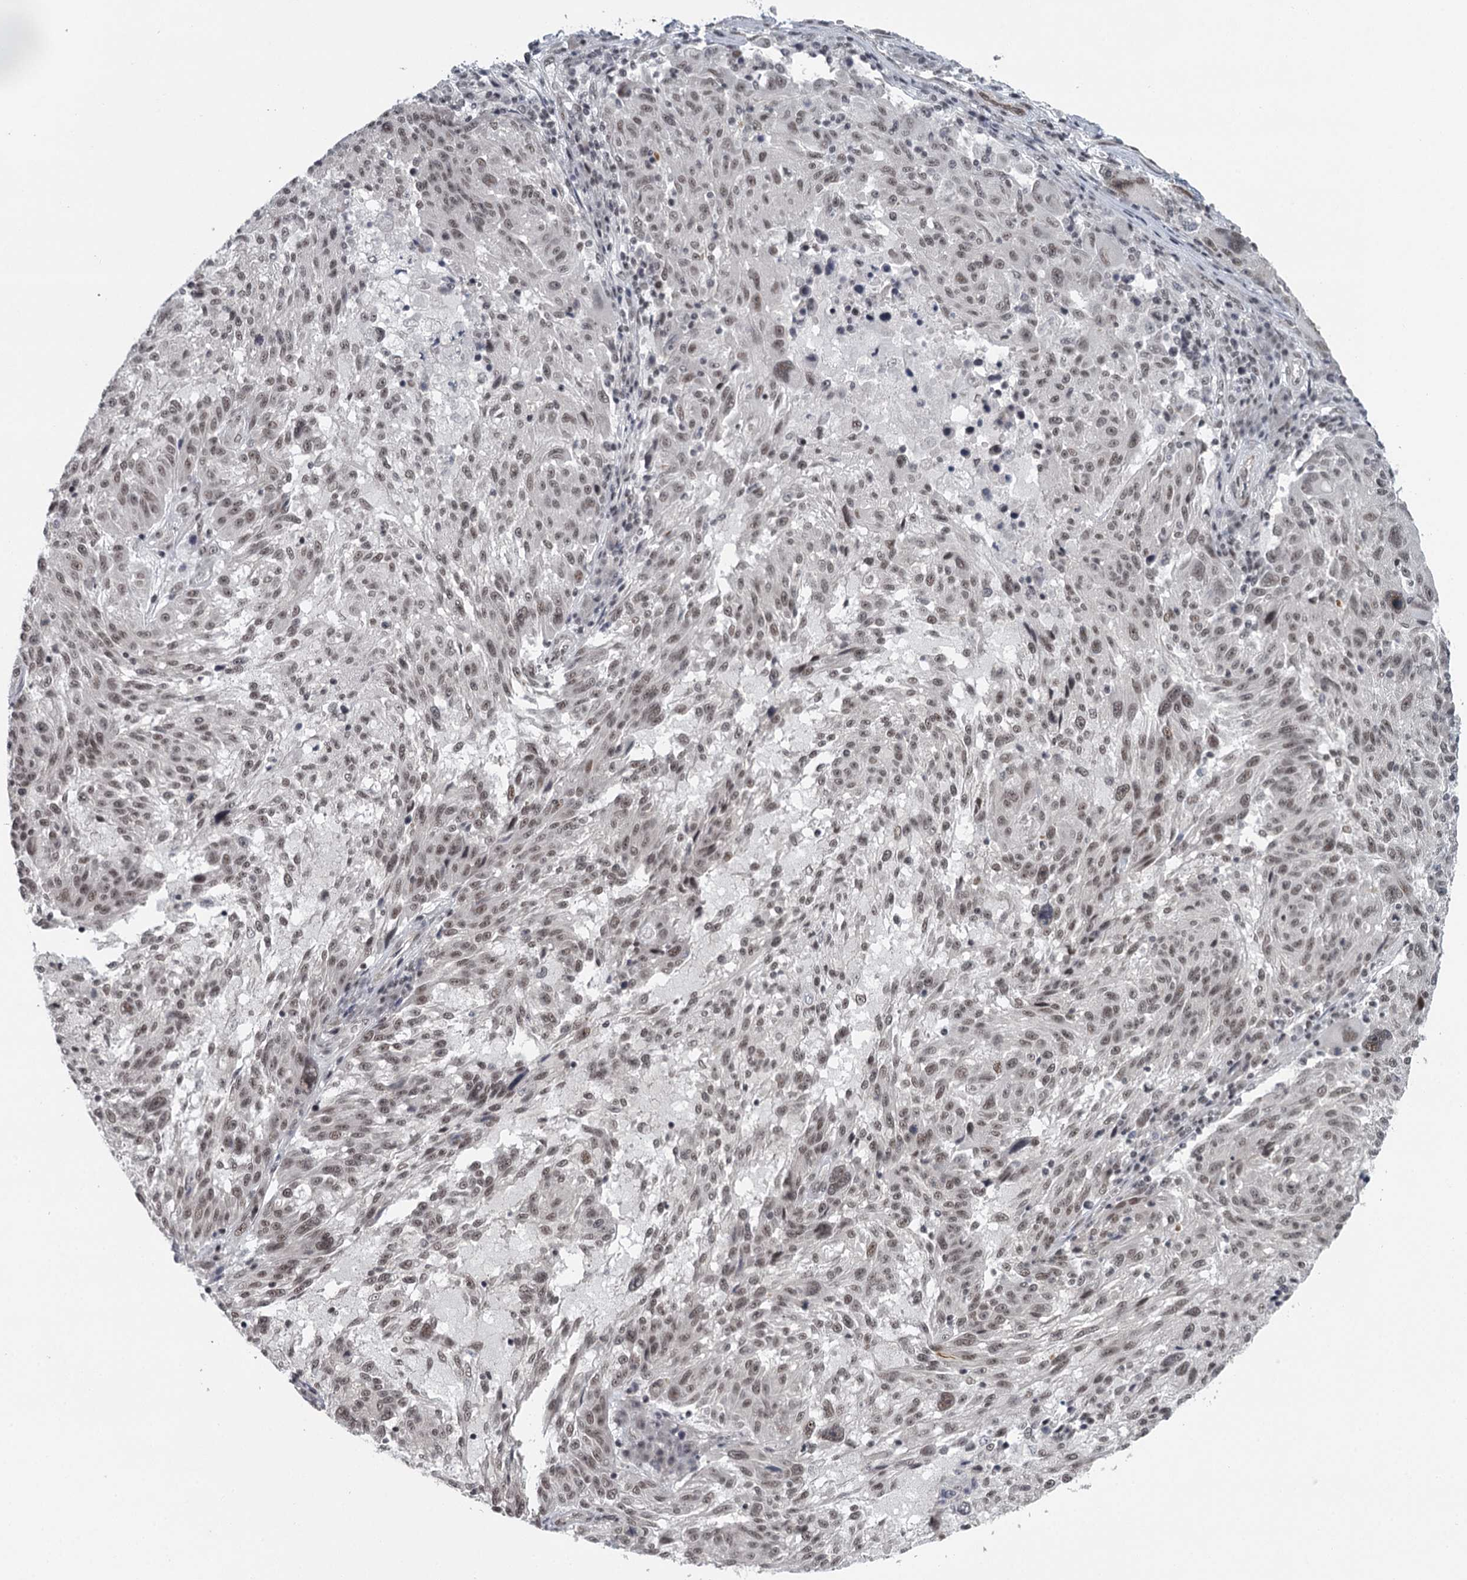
{"staining": {"intensity": "moderate", "quantity": ">75%", "location": "nuclear"}, "tissue": "melanoma", "cell_type": "Tumor cells", "image_type": "cancer", "snomed": [{"axis": "morphology", "description": "Malignant melanoma, NOS"}, {"axis": "topography", "description": "Skin"}], "caption": "IHC (DAB (3,3'-diaminobenzidine)) staining of melanoma demonstrates moderate nuclear protein positivity in about >75% of tumor cells.", "gene": "FAM13C", "patient": {"sex": "male", "age": 53}}